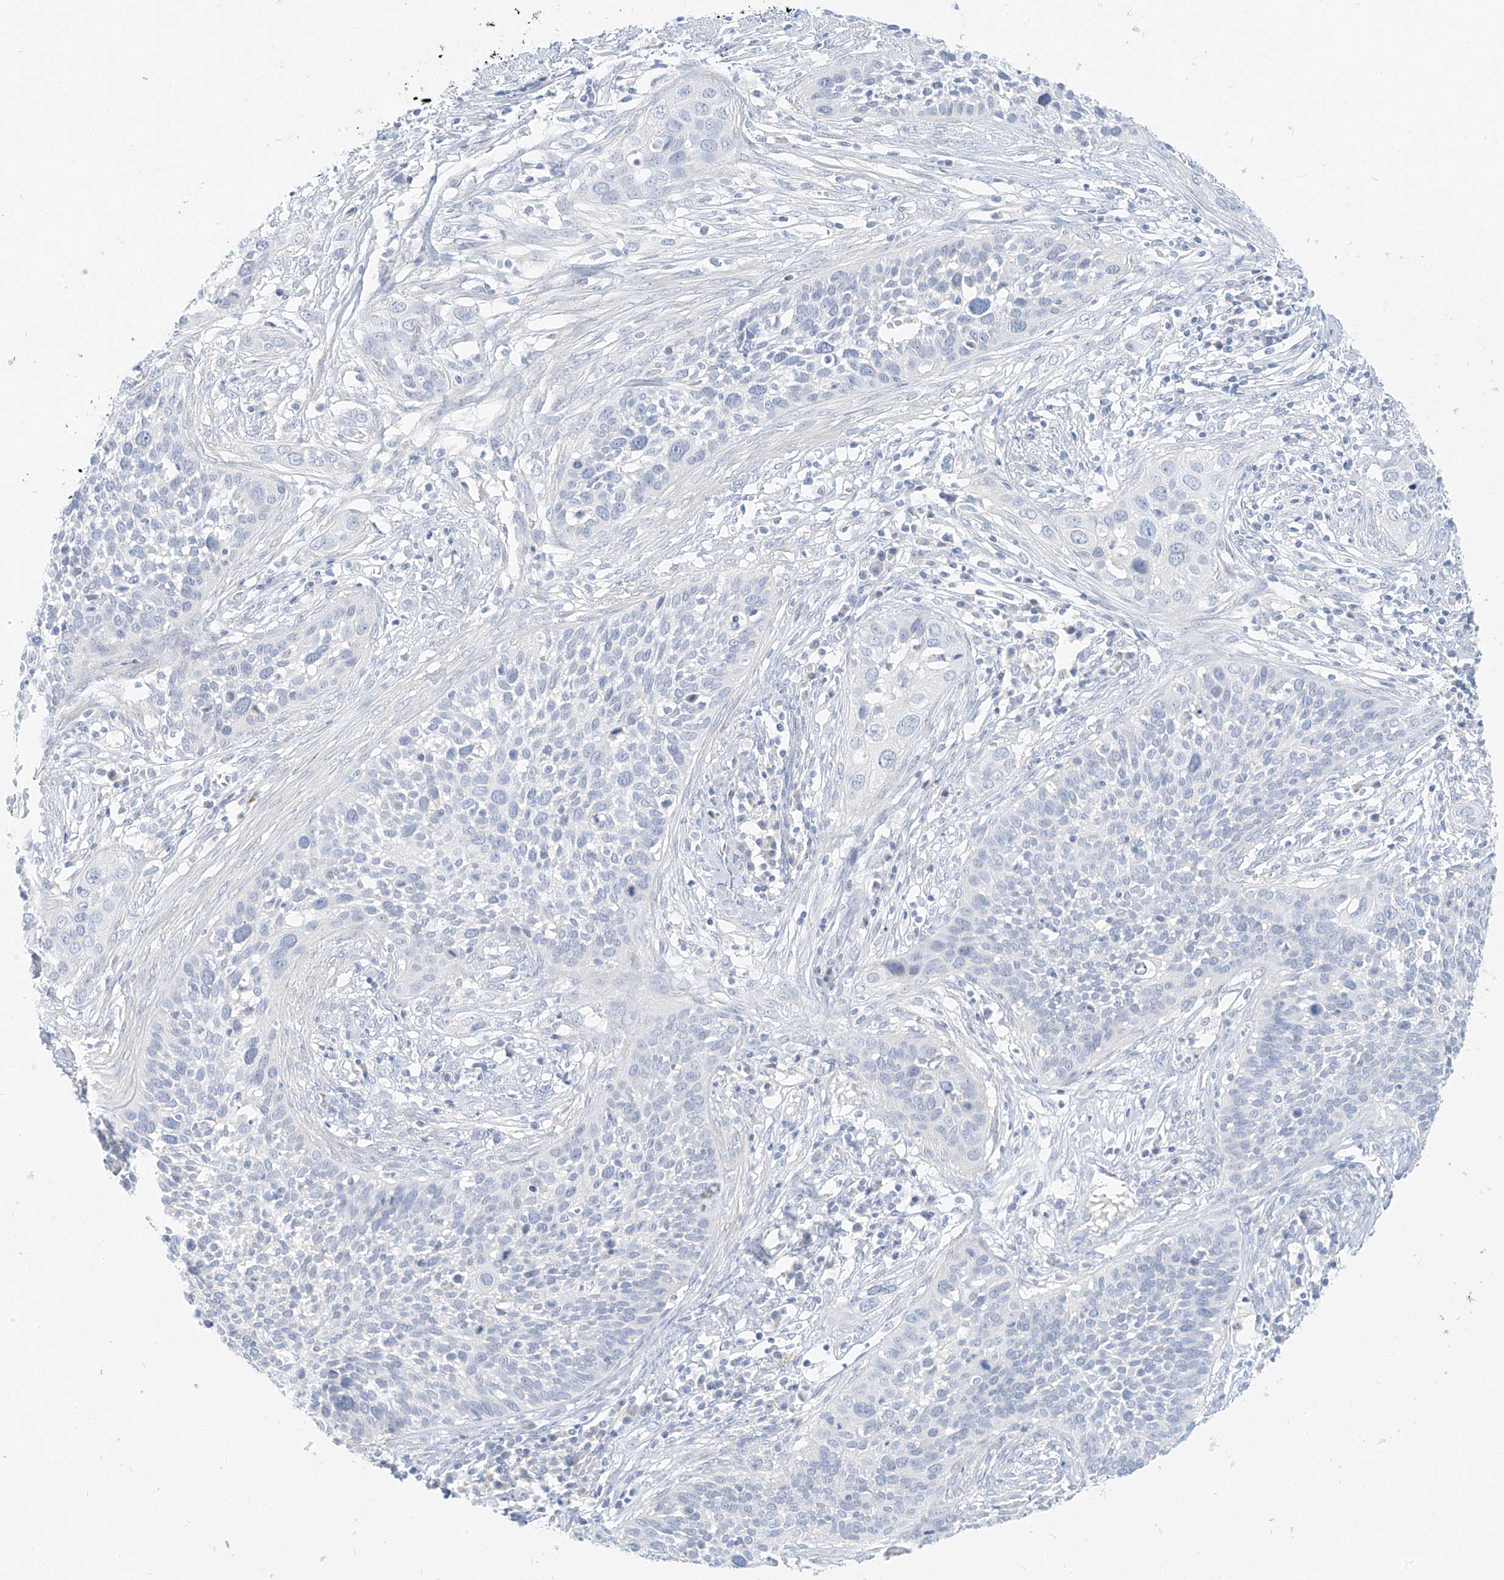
{"staining": {"intensity": "negative", "quantity": "none", "location": "none"}, "tissue": "cervical cancer", "cell_type": "Tumor cells", "image_type": "cancer", "snomed": [{"axis": "morphology", "description": "Squamous cell carcinoma, NOS"}, {"axis": "topography", "description": "Cervix"}], "caption": "High magnification brightfield microscopy of cervical squamous cell carcinoma stained with DAB (3,3'-diaminobenzidine) (brown) and counterstained with hematoxylin (blue): tumor cells show no significant staining.", "gene": "PGC", "patient": {"sex": "female", "age": 34}}